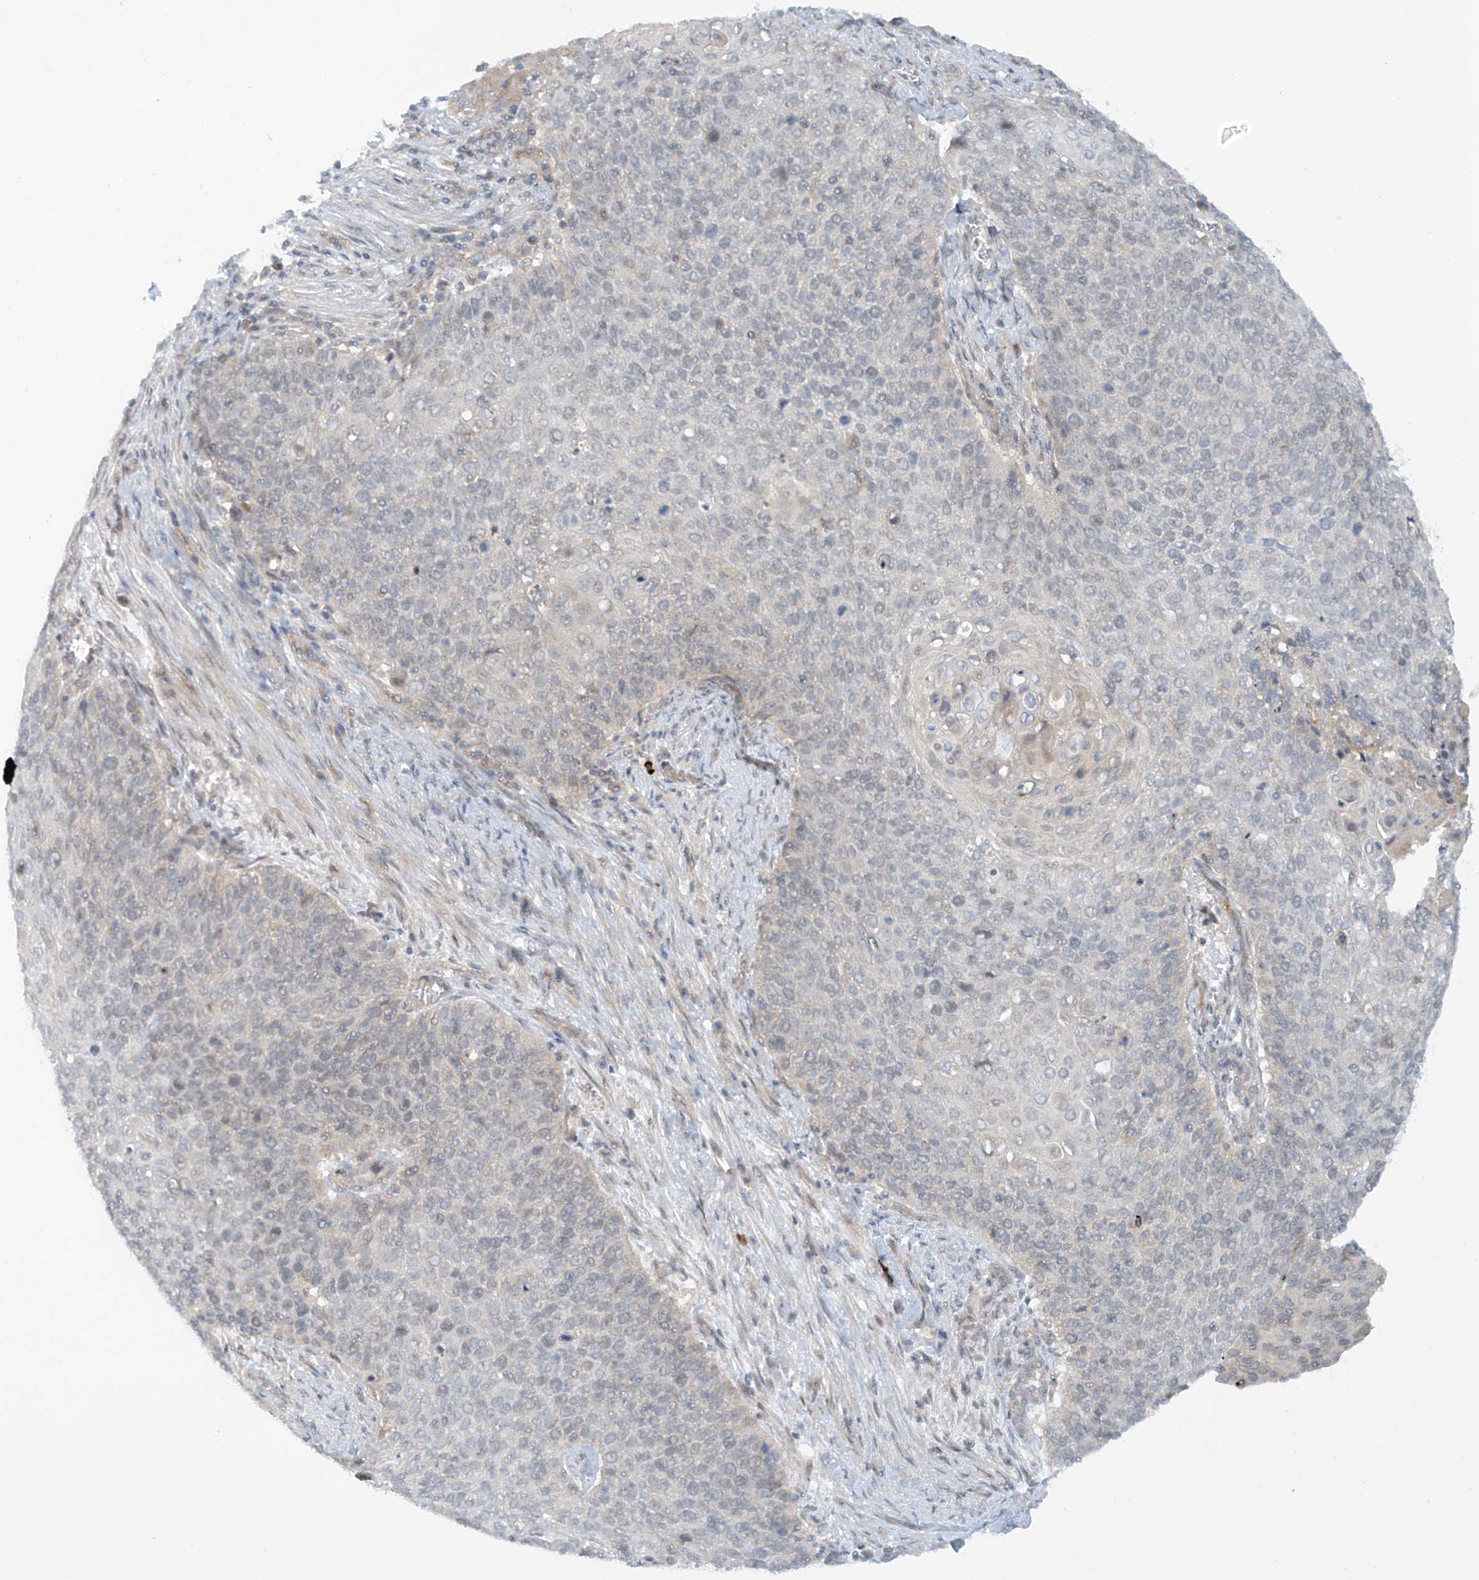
{"staining": {"intensity": "negative", "quantity": "none", "location": "none"}, "tissue": "cervical cancer", "cell_type": "Tumor cells", "image_type": "cancer", "snomed": [{"axis": "morphology", "description": "Squamous cell carcinoma, NOS"}, {"axis": "topography", "description": "Cervix"}], "caption": "Human cervical squamous cell carcinoma stained for a protein using immunohistochemistry shows no staining in tumor cells.", "gene": "FSD1L", "patient": {"sex": "female", "age": 39}}